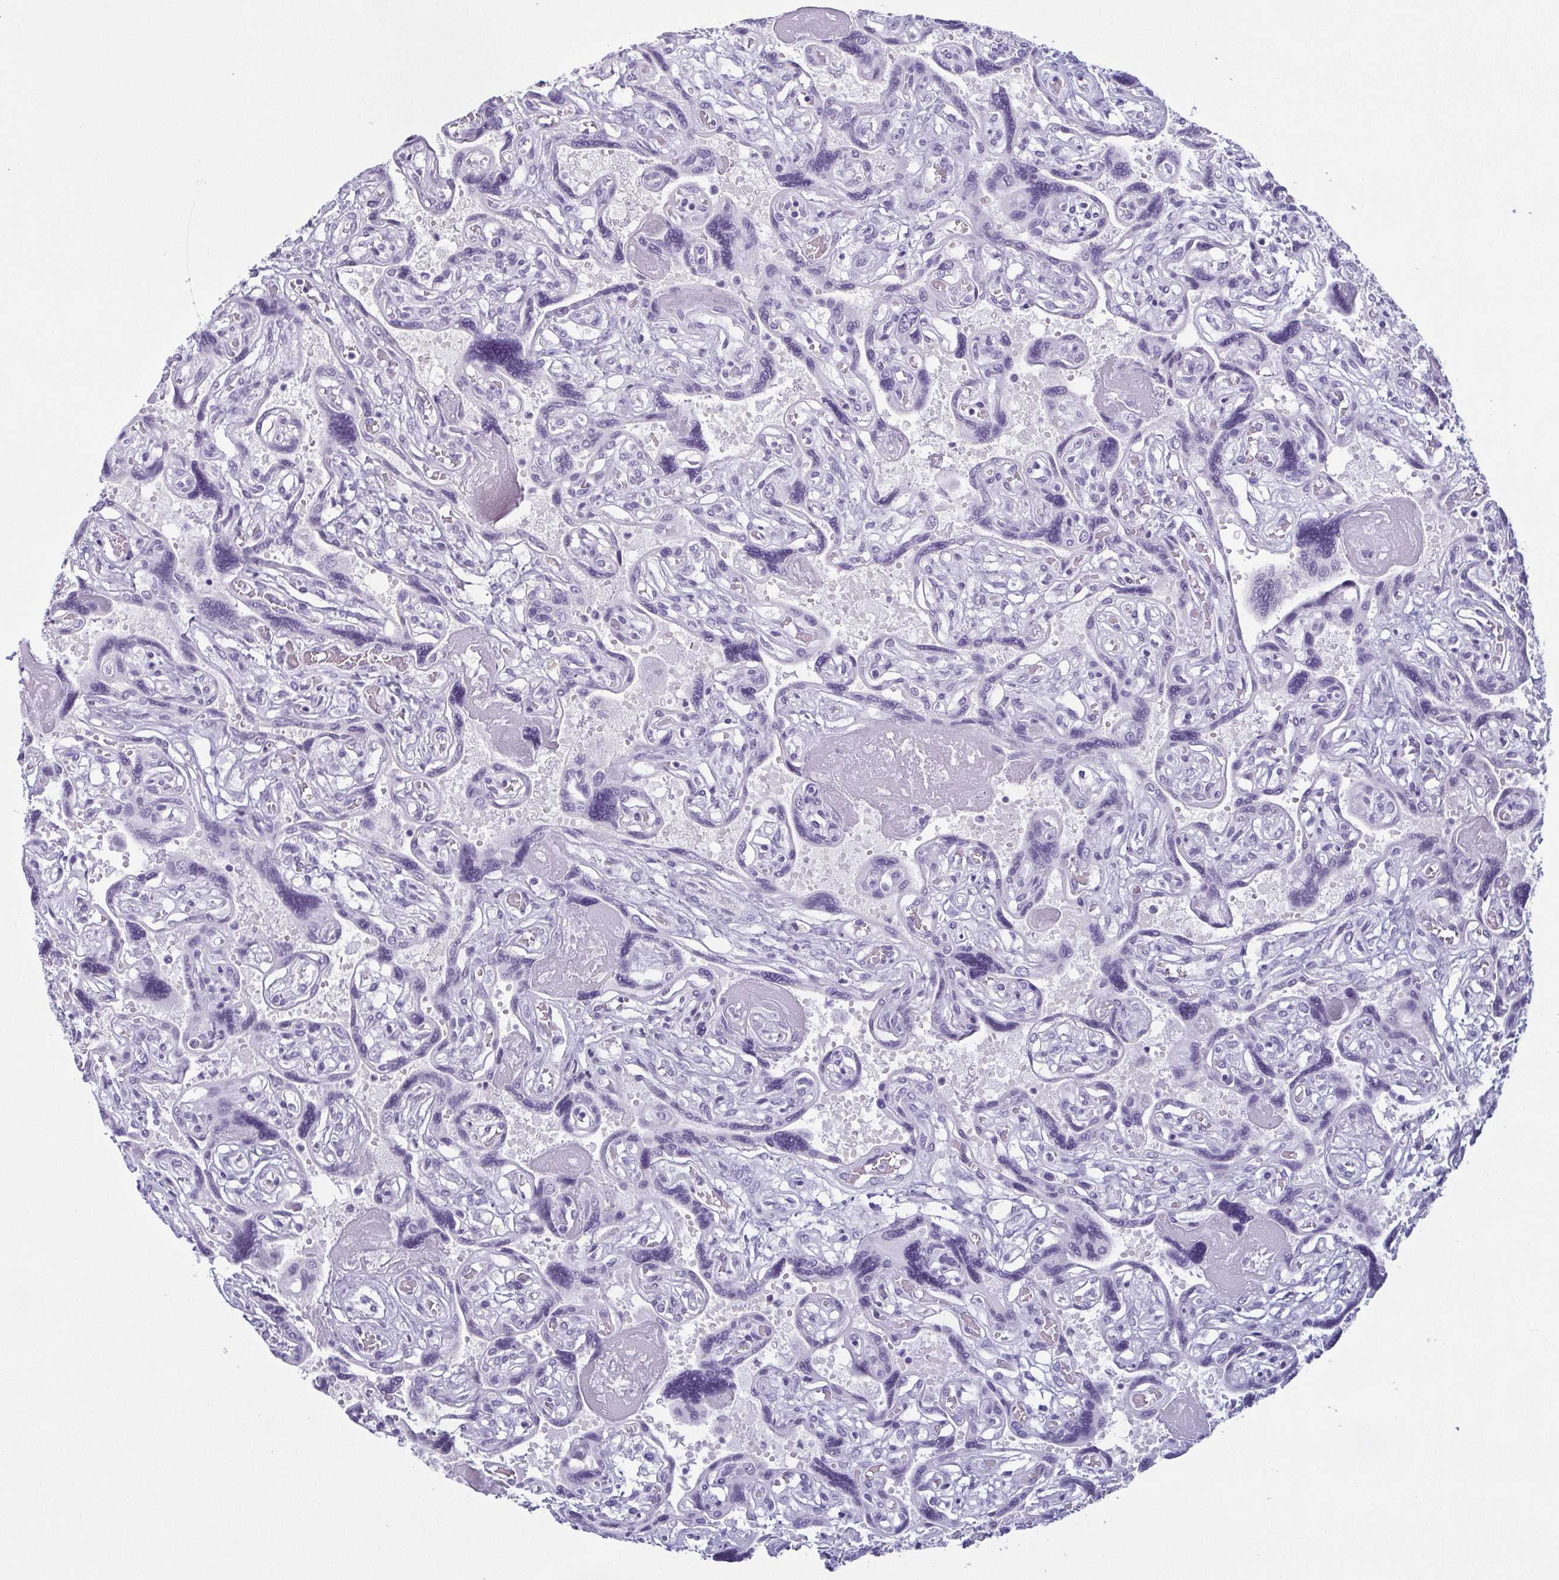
{"staining": {"intensity": "negative", "quantity": "none", "location": "none"}, "tissue": "placenta", "cell_type": "Decidual cells", "image_type": "normal", "snomed": [{"axis": "morphology", "description": "Normal tissue, NOS"}, {"axis": "topography", "description": "Placenta"}], "caption": "Immunohistochemical staining of normal human placenta displays no significant staining in decidual cells.", "gene": "KRT78", "patient": {"sex": "female", "age": 32}}